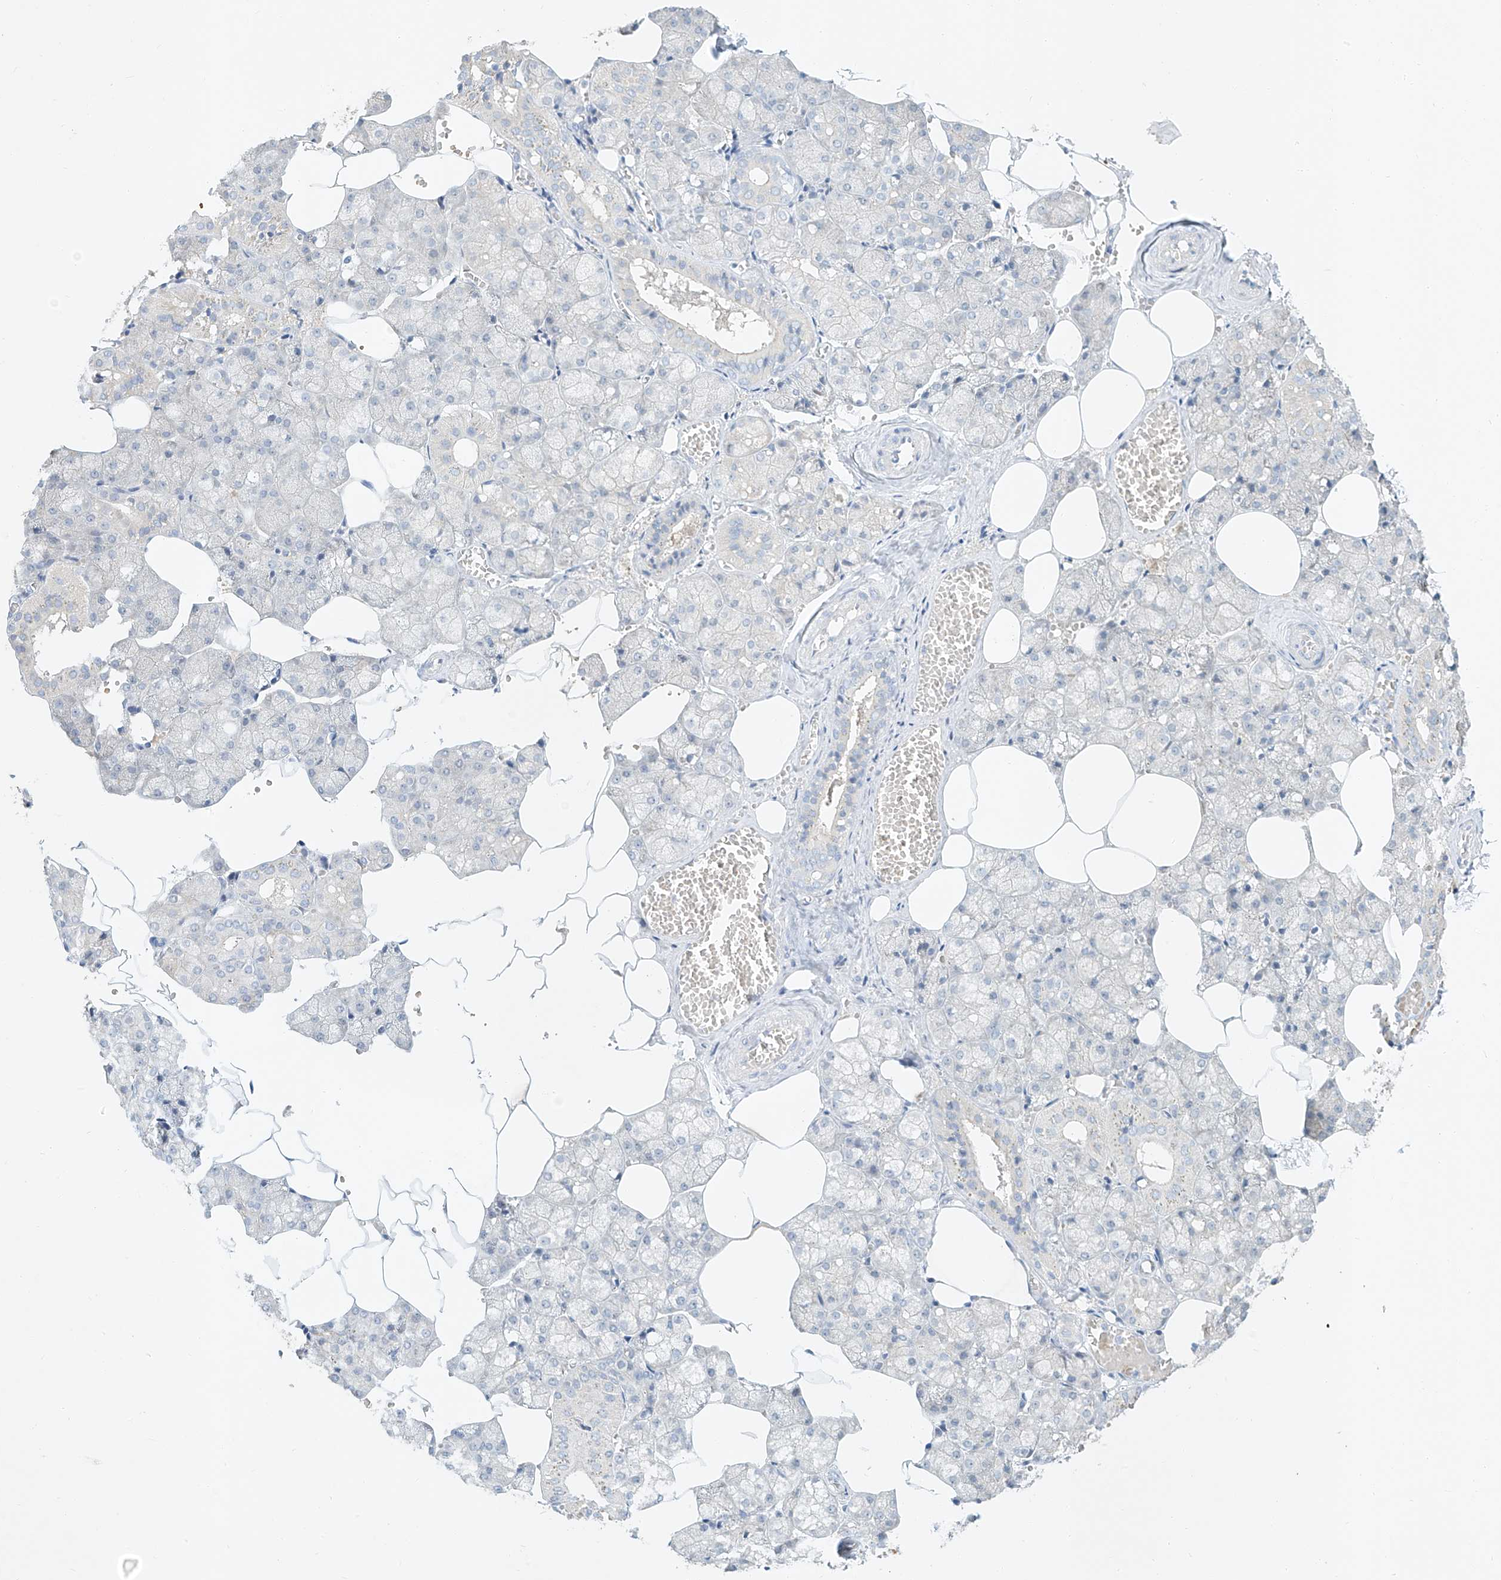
{"staining": {"intensity": "weak", "quantity": "25%-75%", "location": "cytoplasmic/membranous"}, "tissue": "salivary gland", "cell_type": "Glandular cells", "image_type": "normal", "snomed": [{"axis": "morphology", "description": "Normal tissue, NOS"}, {"axis": "topography", "description": "Salivary gland"}], "caption": "Human salivary gland stained with a brown dye exhibits weak cytoplasmic/membranous positive staining in approximately 25%-75% of glandular cells.", "gene": "SYTL3", "patient": {"sex": "male", "age": 62}}